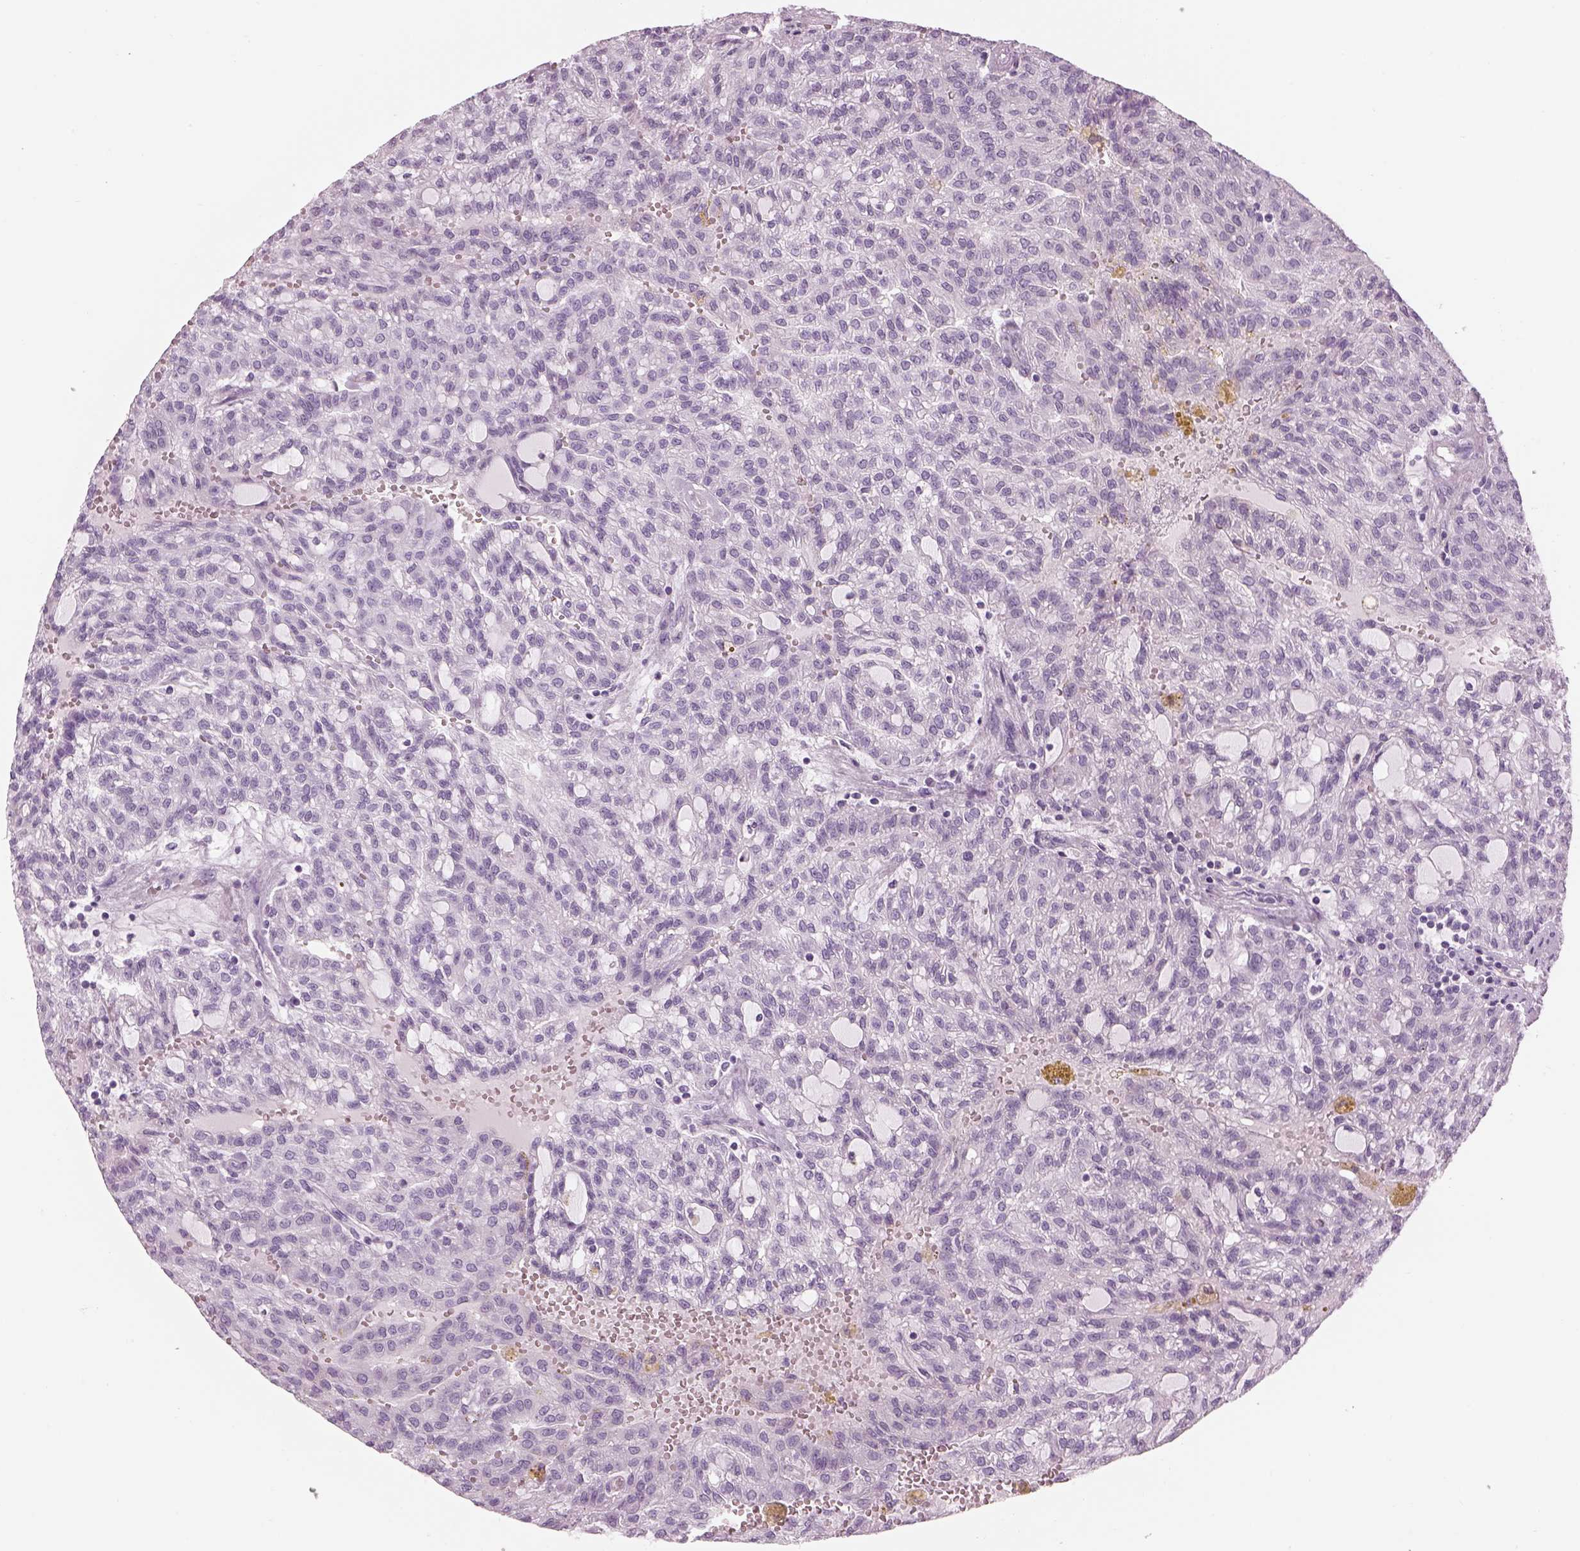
{"staining": {"intensity": "negative", "quantity": "none", "location": "none"}, "tissue": "renal cancer", "cell_type": "Tumor cells", "image_type": "cancer", "snomed": [{"axis": "morphology", "description": "Adenocarcinoma, NOS"}, {"axis": "topography", "description": "Kidney"}], "caption": "Renal cancer was stained to show a protein in brown. There is no significant expression in tumor cells. The staining was performed using DAB to visualize the protein expression in brown, while the nuclei were stained in blue with hematoxylin (Magnification: 20x).", "gene": "SAG", "patient": {"sex": "male", "age": 63}}